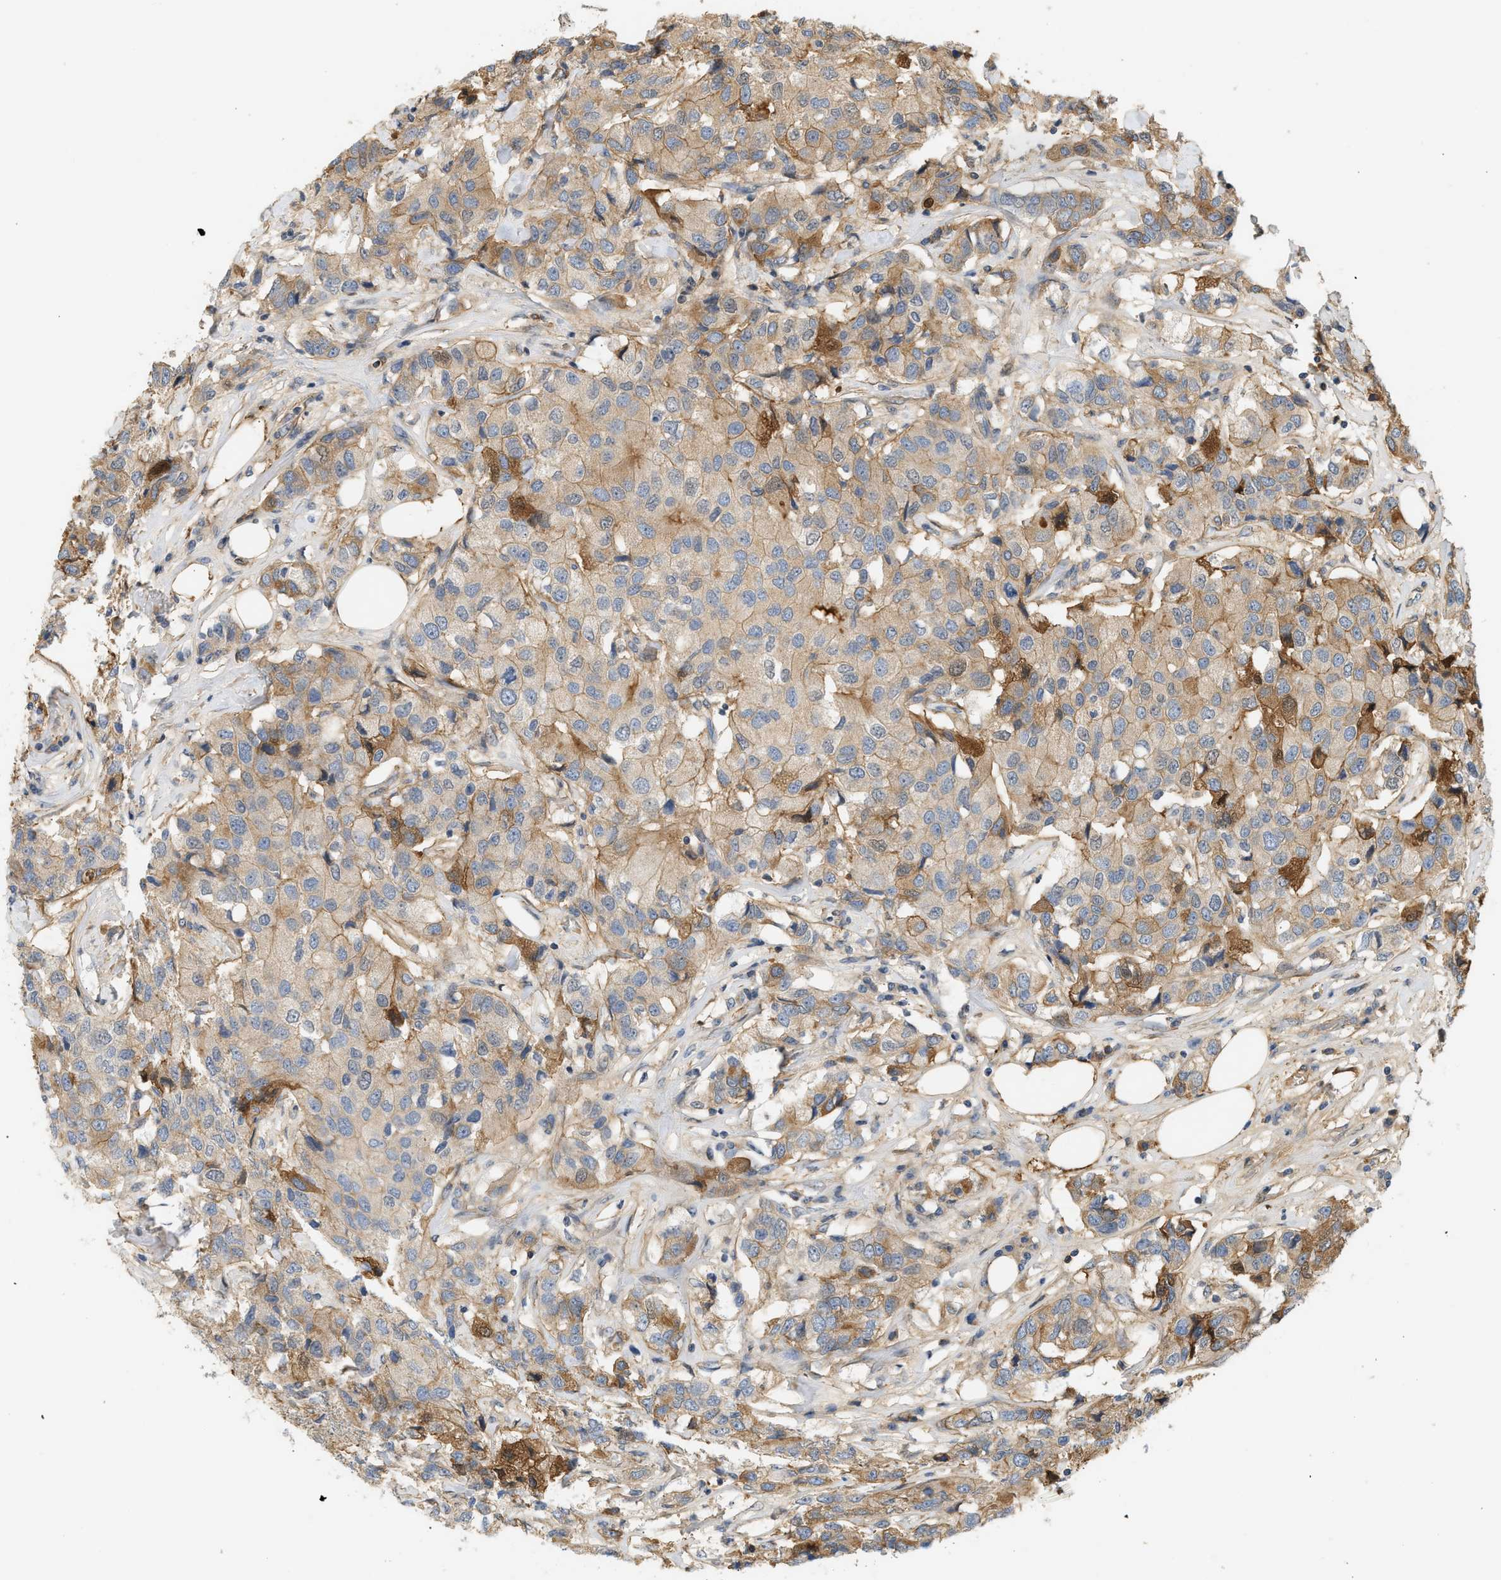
{"staining": {"intensity": "weak", "quantity": ">75%", "location": "cytoplasmic/membranous"}, "tissue": "breast cancer", "cell_type": "Tumor cells", "image_type": "cancer", "snomed": [{"axis": "morphology", "description": "Duct carcinoma"}, {"axis": "topography", "description": "Breast"}], "caption": "A low amount of weak cytoplasmic/membranous expression is identified in approximately >75% of tumor cells in breast cancer (infiltrating ductal carcinoma) tissue. (Stains: DAB (3,3'-diaminobenzidine) in brown, nuclei in blue, Microscopy: brightfield microscopy at high magnification).", "gene": "F8", "patient": {"sex": "female", "age": 80}}